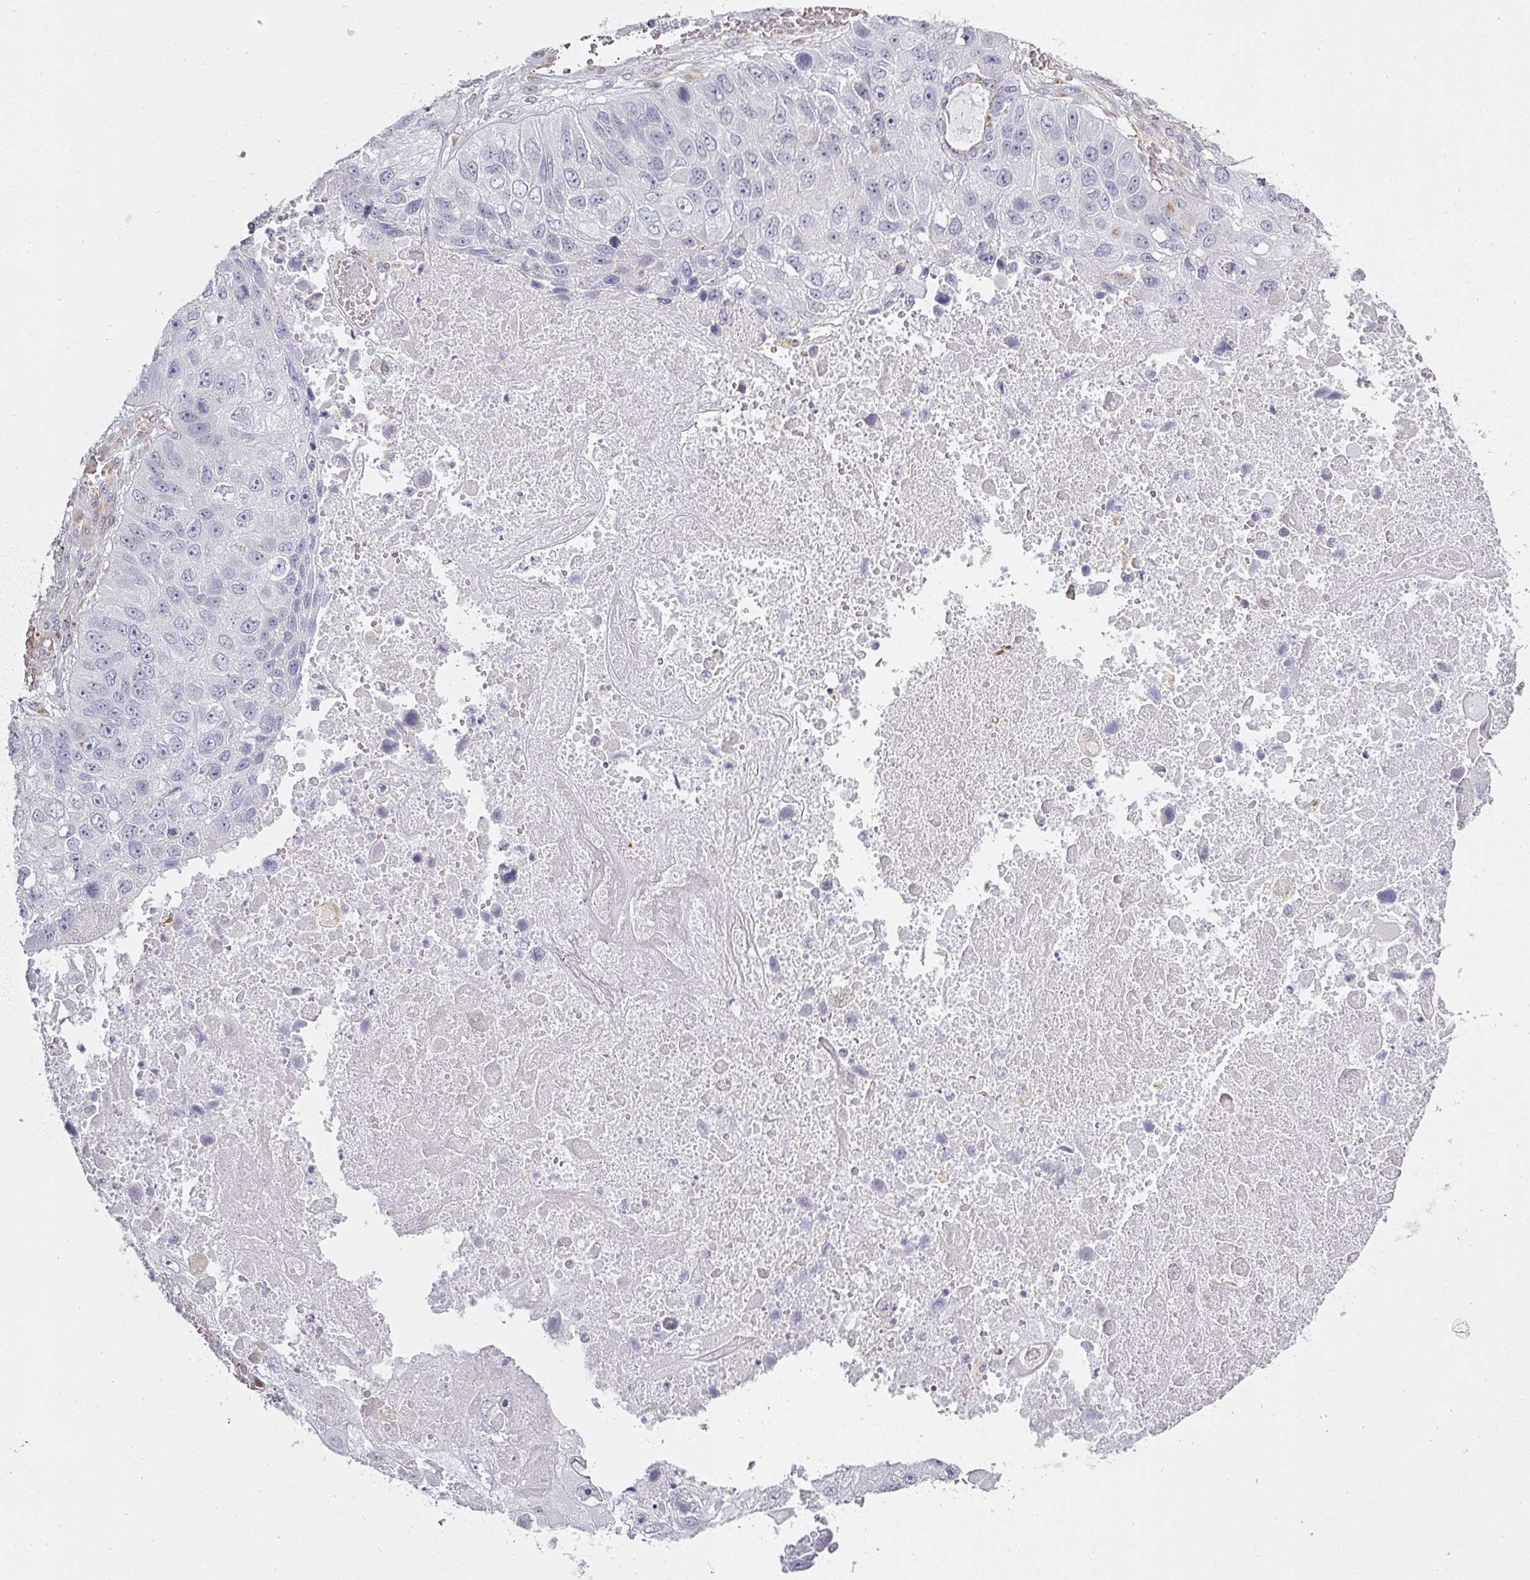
{"staining": {"intensity": "negative", "quantity": "none", "location": "none"}, "tissue": "lung cancer", "cell_type": "Tumor cells", "image_type": "cancer", "snomed": [{"axis": "morphology", "description": "Squamous cell carcinoma, NOS"}, {"axis": "topography", "description": "Lung"}], "caption": "High magnification brightfield microscopy of squamous cell carcinoma (lung) stained with DAB (3,3'-diaminobenzidine) (brown) and counterstained with hematoxylin (blue): tumor cells show no significant staining.", "gene": "ATP8B2", "patient": {"sex": "male", "age": 61}}